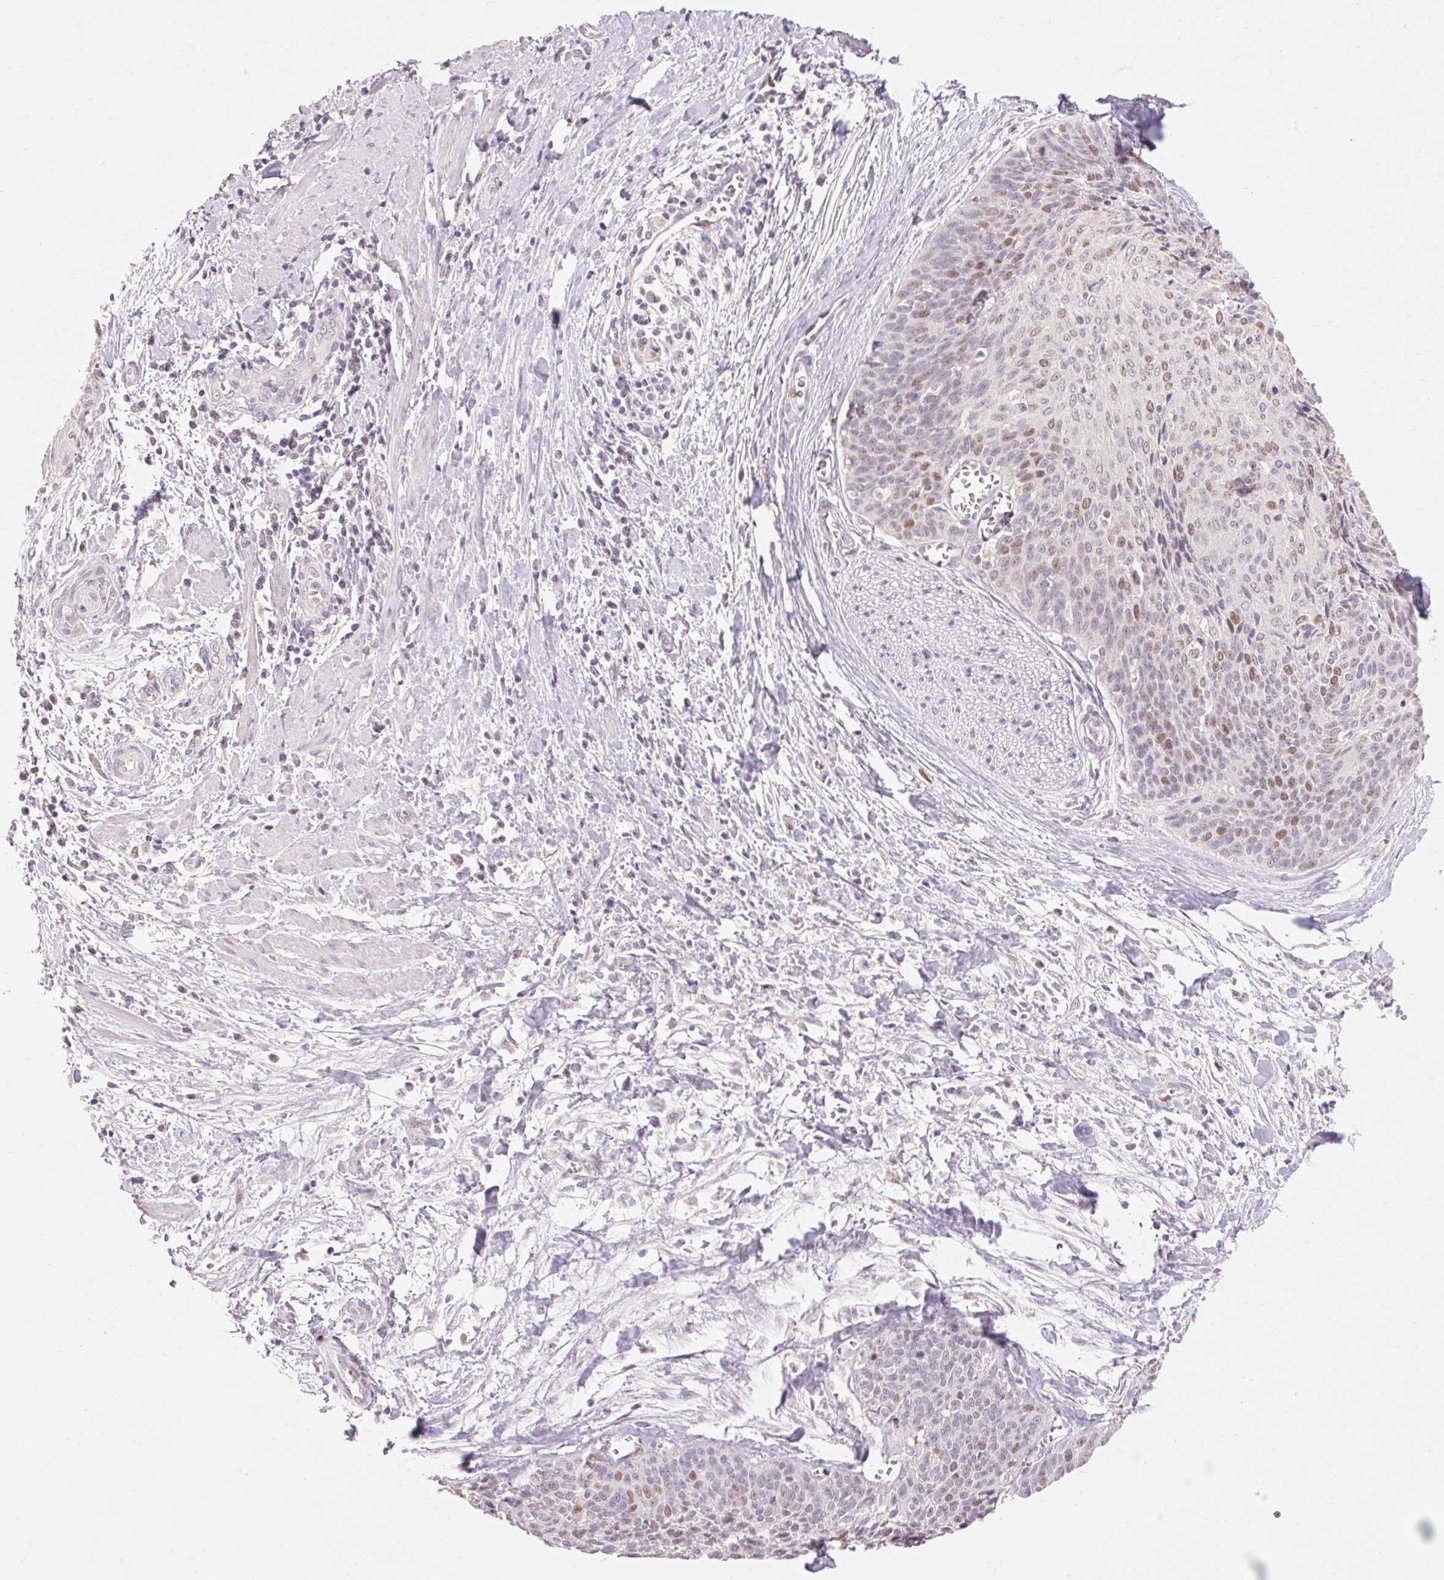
{"staining": {"intensity": "moderate", "quantity": "<25%", "location": "nuclear"}, "tissue": "cervical cancer", "cell_type": "Tumor cells", "image_type": "cancer", "snomed": [{"axis": "morphology", "description": "Squamous cell carcinoma, NOS"}, {"axis": "topography", "description": "Cervix"}], "caption": "Brown immunohistochemical staining in squamous cell carcinoma (cervical) displays moderate nuclear expression in about <25% of tumor cells.", "gene": "SKP2", "patient": {"sex": "female", "age": 55}}